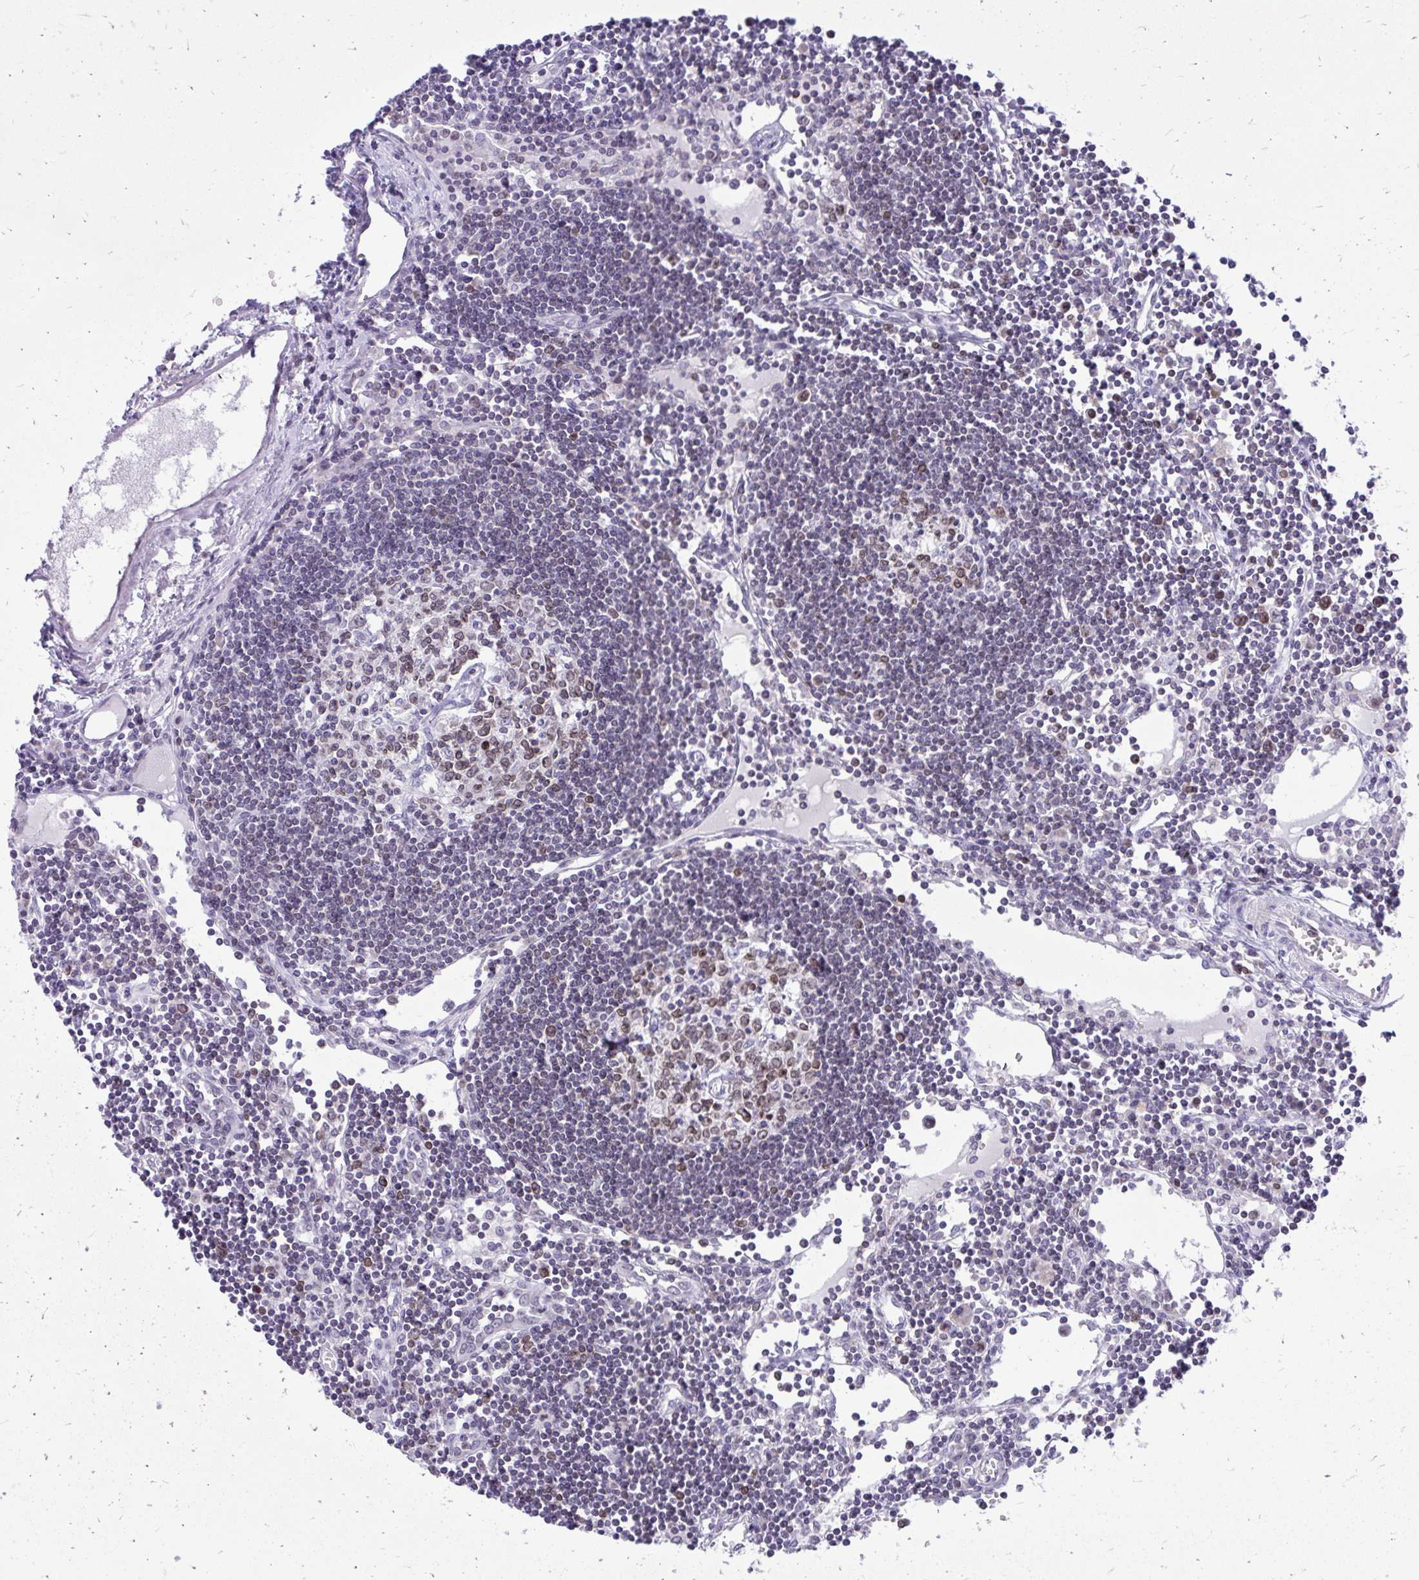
{"staining": {"intensity": "weak", "quantity": "25%-75%", "location": "cytoplasmic/membranous,nuclear"}, "tissue": "lymph node", "cell_type": "Germinal center cells", "image_type": "normal", "snomed": [{"axis": "morphology", "description": "Normal tissue, NOS"}, {"axis": "topography", "description": "Lymph node"}], "caption": "Human lymph node stained with a brown dye shows weak cytoplasmic/membranous,nuclear positive staining in approximately 25%-75% of germinal center cells.", "gene": "RPS6KA2", "patient": {"sex": "female", "age": 65}}